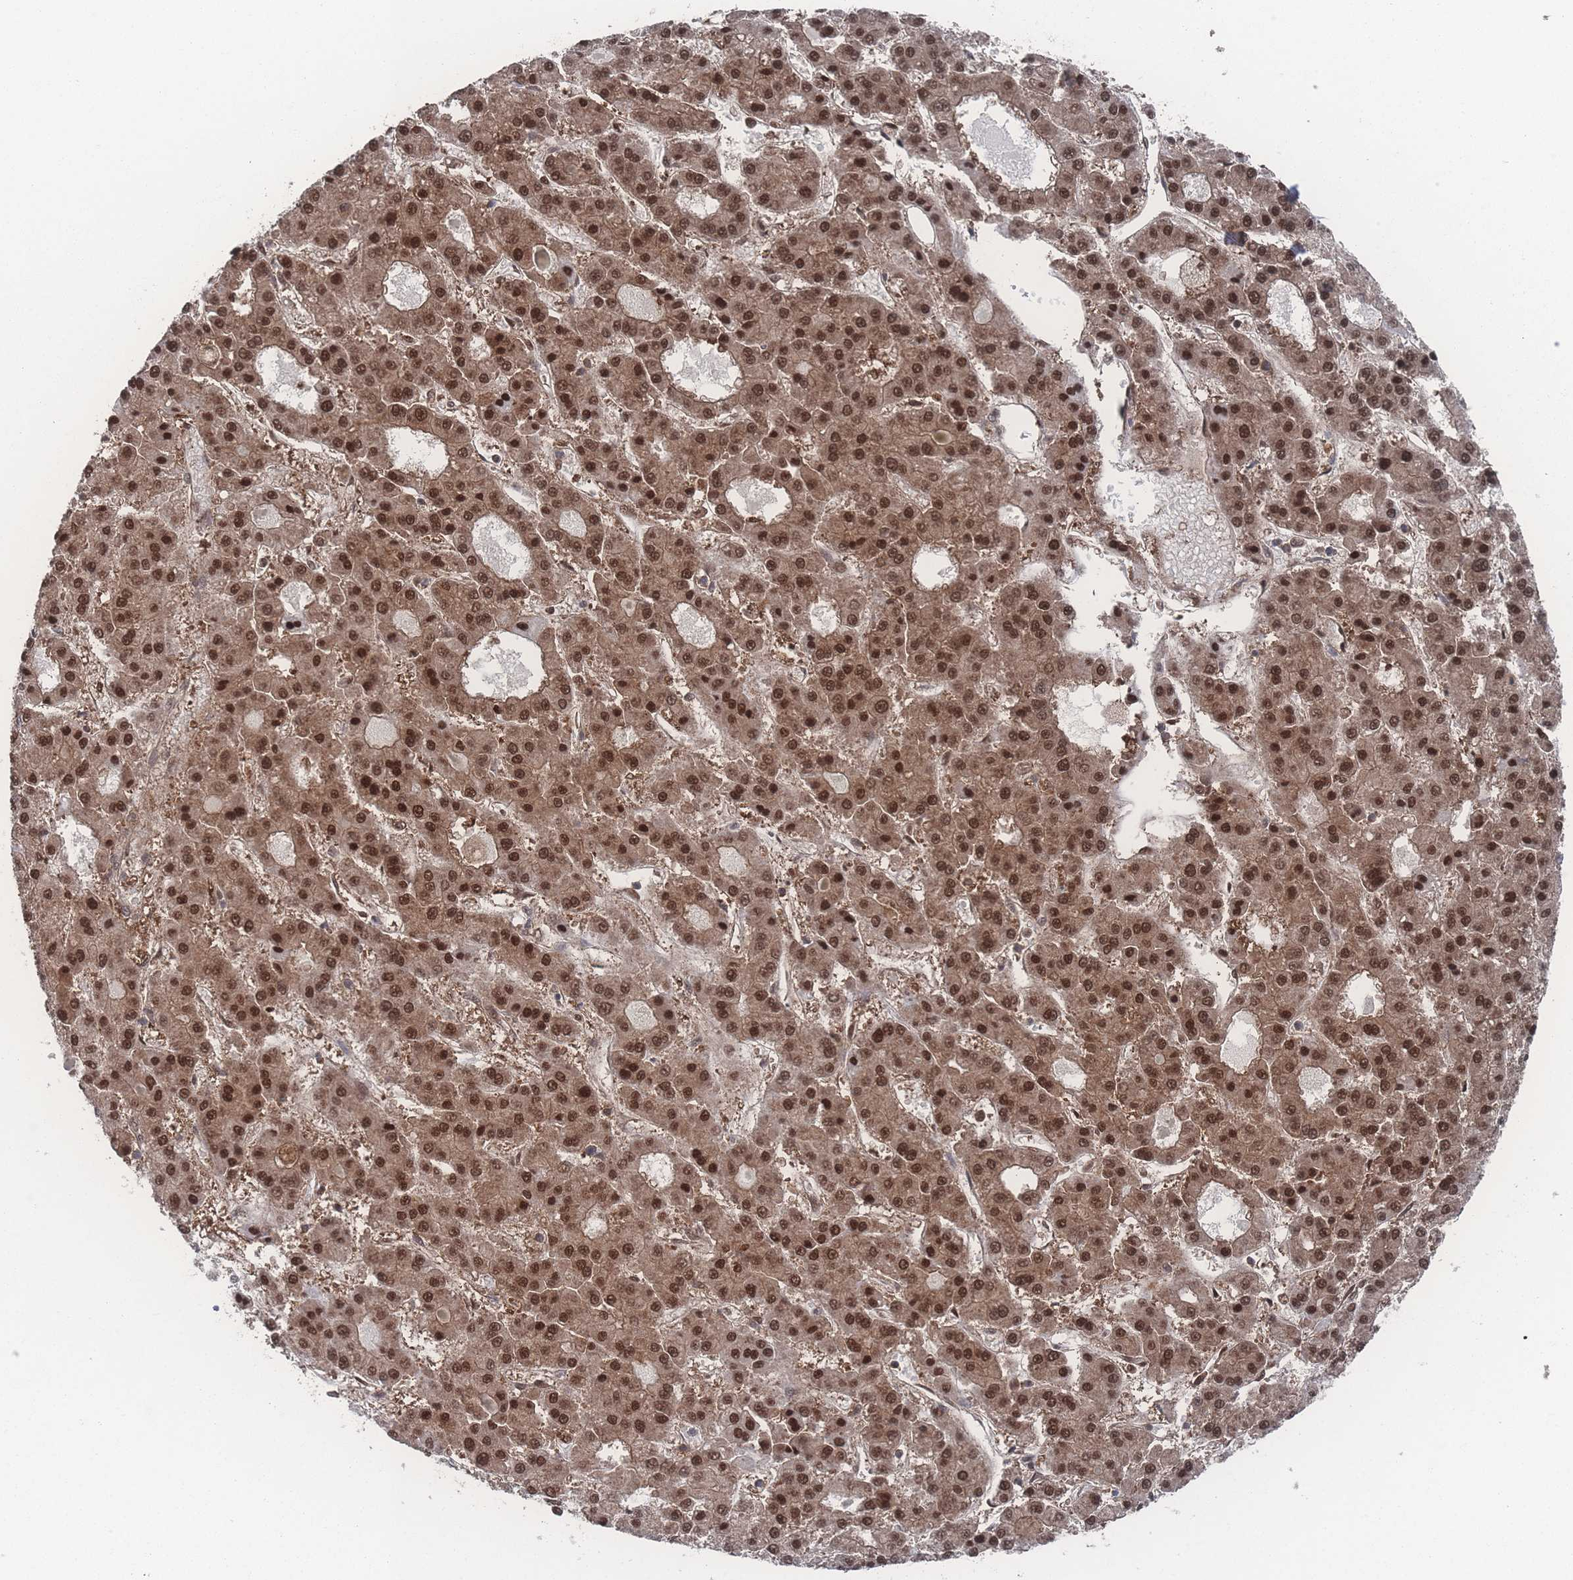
{"staining": {"intensity": "strong", "quantity": ">75%", "location": "nuclear"}, "tissue": "liver cancer", "cell_type": "Tumor cells", "image_type": "cancer", "snomed": [{"axis": "morphology", "description": "Carcinoma, Hepatocellular, NOS"}, {"axis": "topography", "description": "Liver"}], "caption": "This histopathology image shows immunohistochemistry (IHC) staining of human liver cancer, with high strong nuclear expression in approximately >75% of tumor cells.", "gene": "PSMA1", "patient": {"sex": "male", "age": 70}}